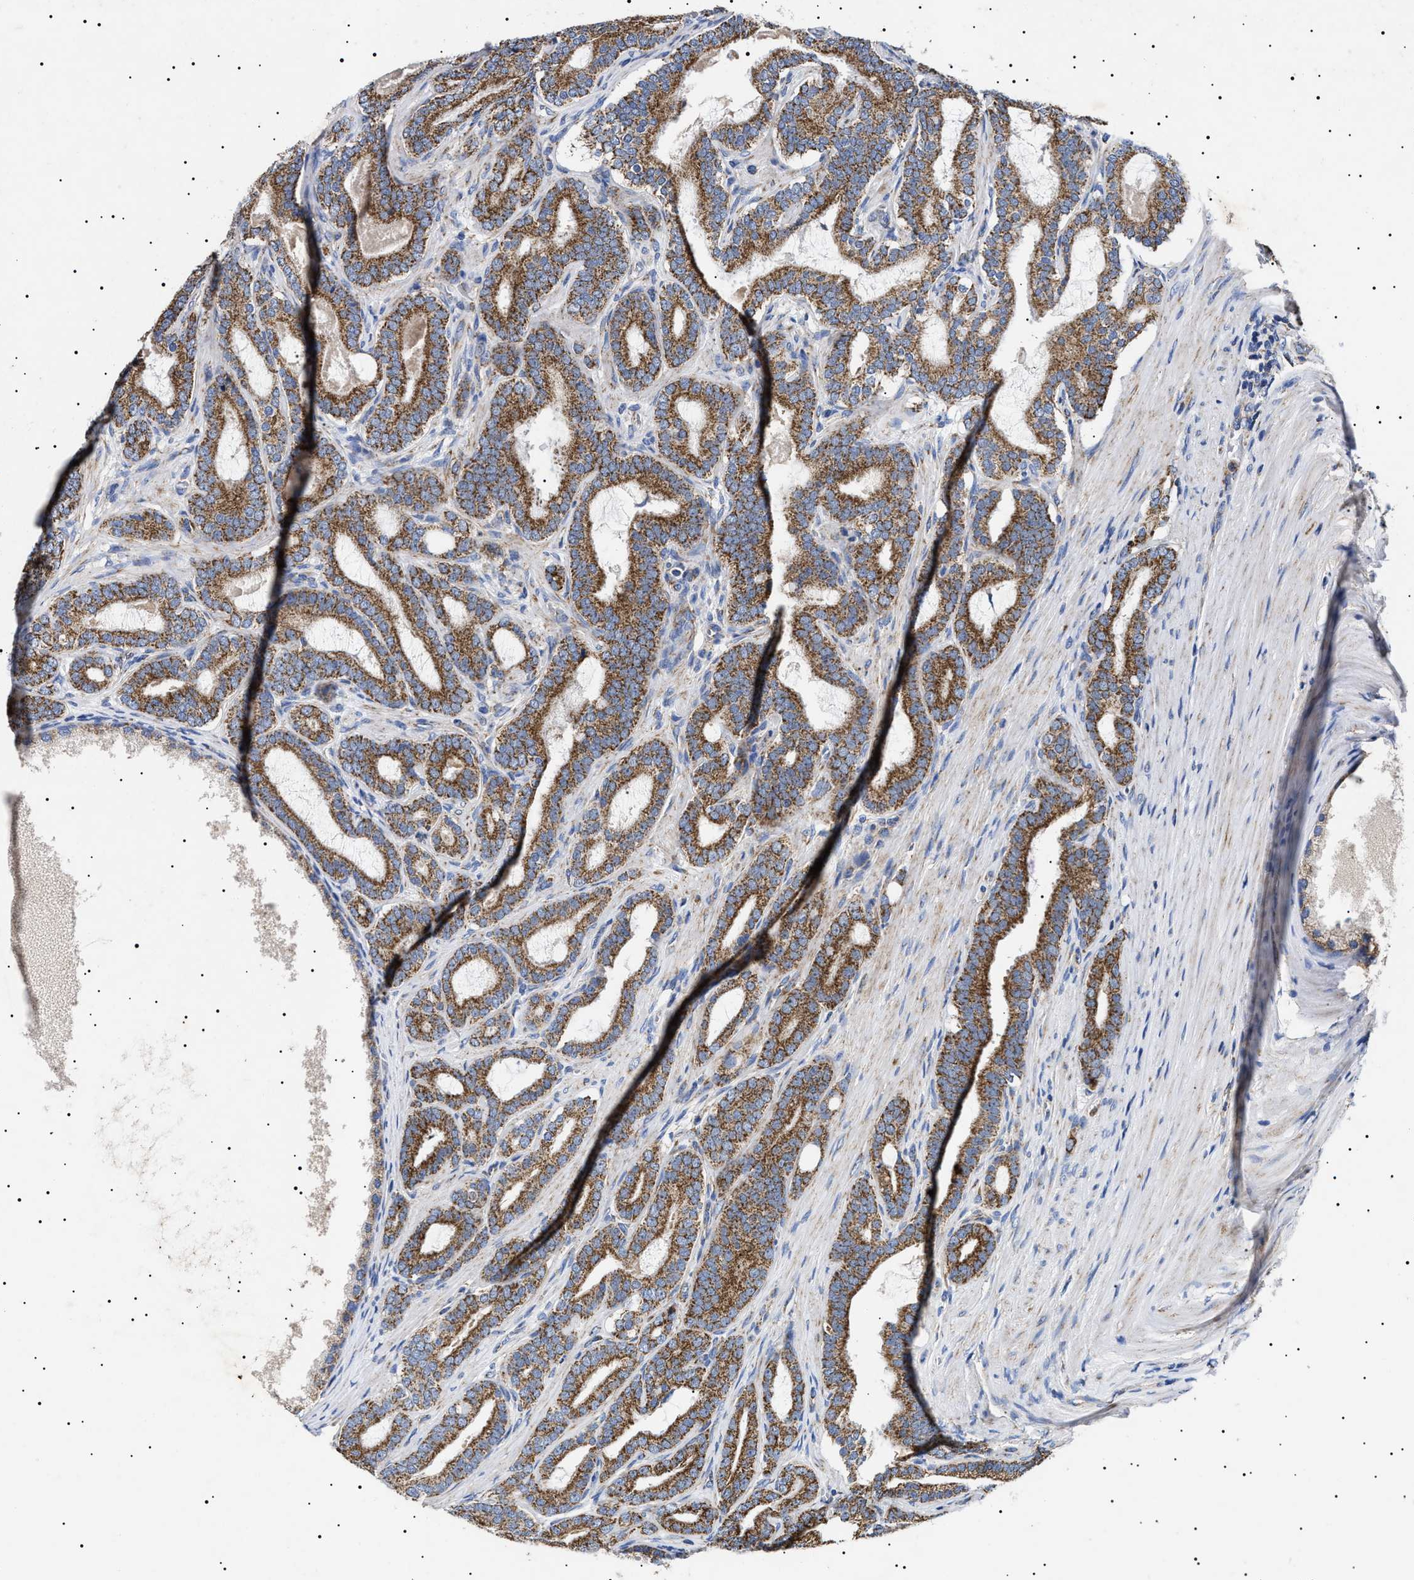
{"staining": {"intensity": "strong", "quantity": ">75%", "location": "cytoplasmic/membranous"}, "tissue": "prostate cancer", "cell_type": "Tumor cells", "image_type": "cancer", "snomed": [{"axis": "morphology", "description": "Adenocarcinoma, High grade"}, {"axis": "topography", "description": "Prostate"}], "caption": "The photomicrograph displays immunohistochemical staining of prostate adenocarcinoma (high-grade). There is strong cytoplasmic/membranous positivity is seen in about >75% of tumor cells.", "gene": "CHRDL2", "patient": {"sex": "male", "age": 60}}